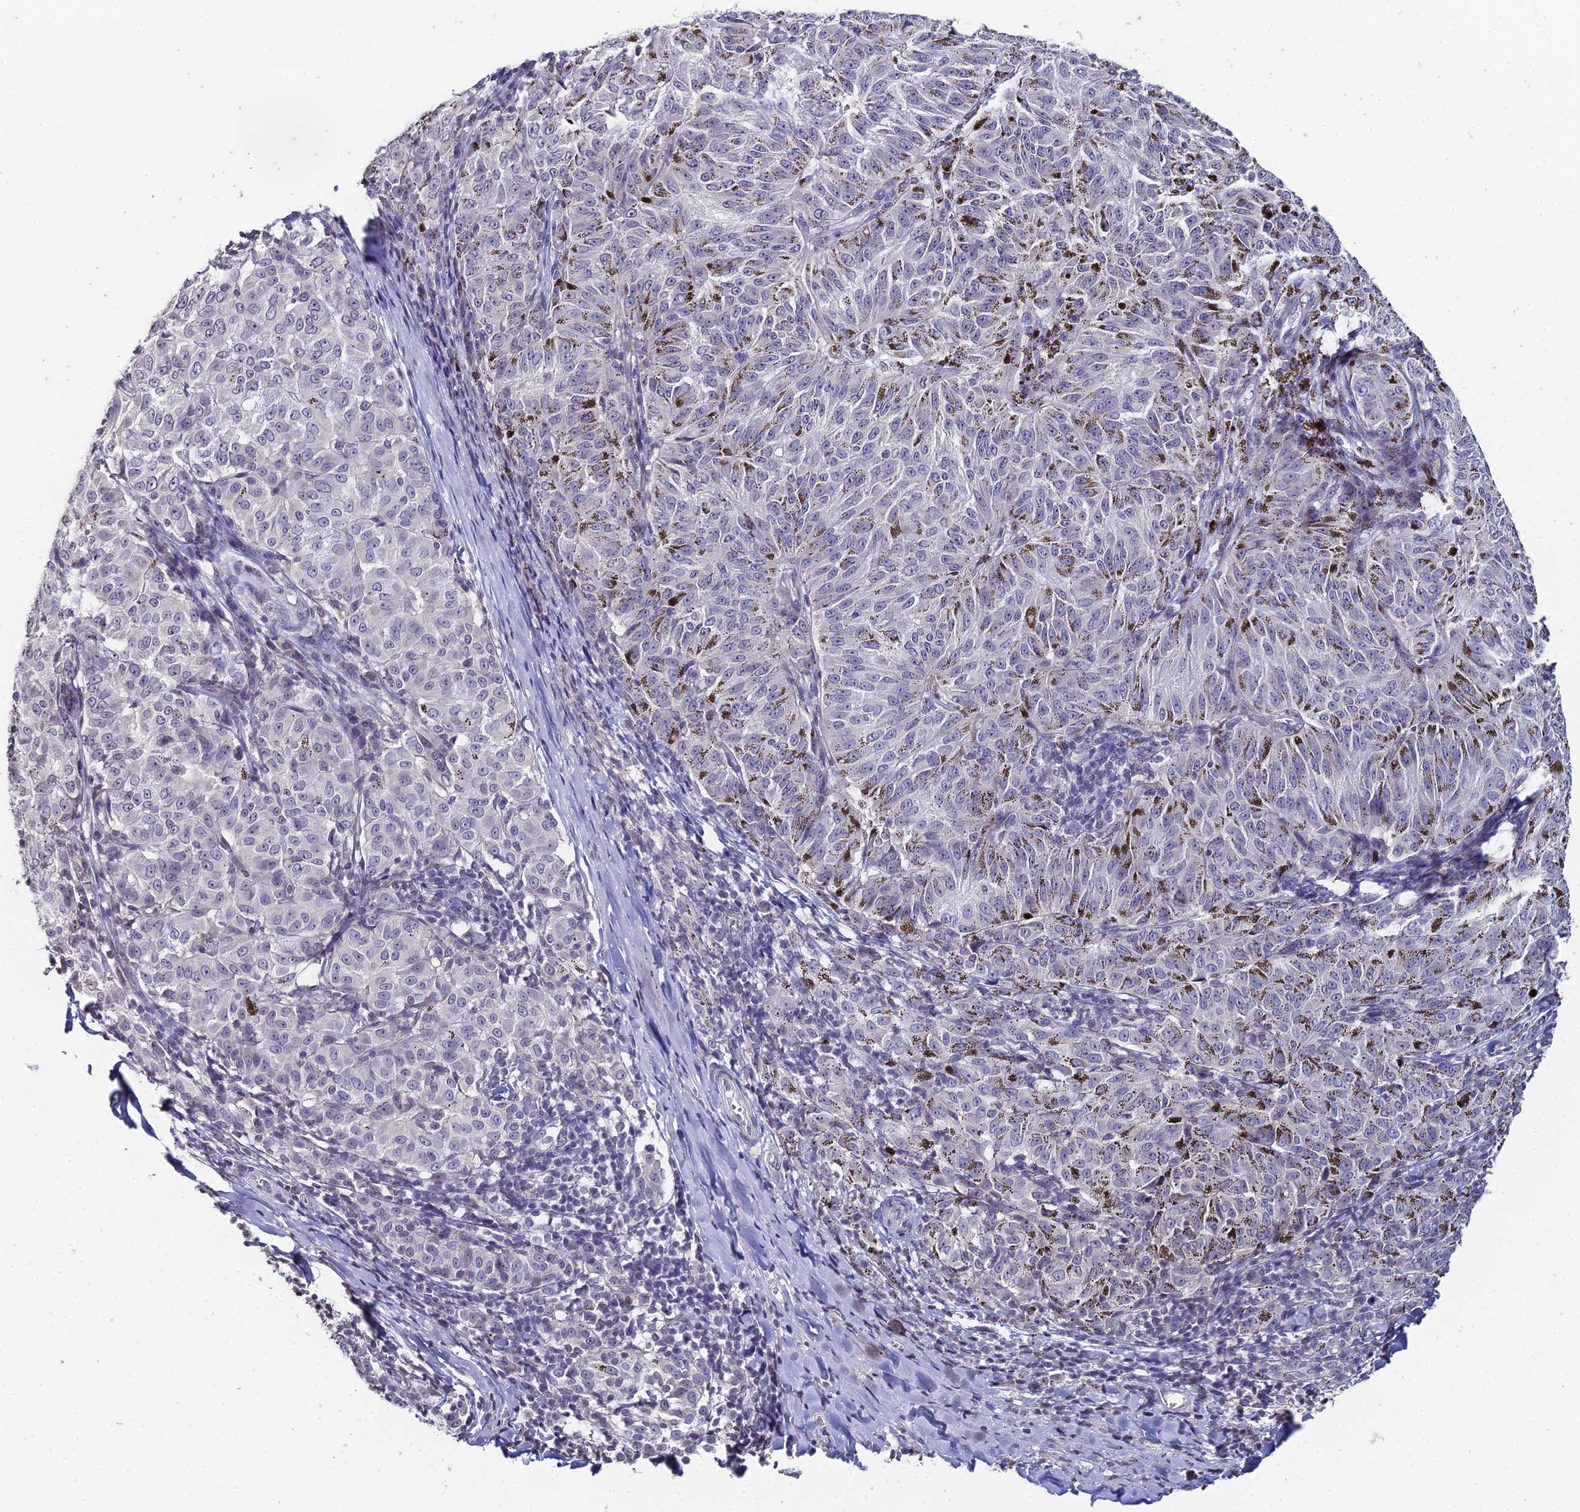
{"staining": {"intensity": "negative", "quantity": "none", "location": "none"}, "tissue": "melanoma", "cell_type": "Tumor cells", "image_type": "cancer", "snomed": [{"axis": "morphology", "description": "Malignant melanoma, NOS"}, {"axis": "topography", "description": "Skin"}], "caption": "IHC histopathology image of neoplastic tissue: human malignant melanoma stained with DAB demonstrates no significant protein positivity in tumor cells.", "gene": "PRR22", "patient": {"sex": "female", "age": 72}}